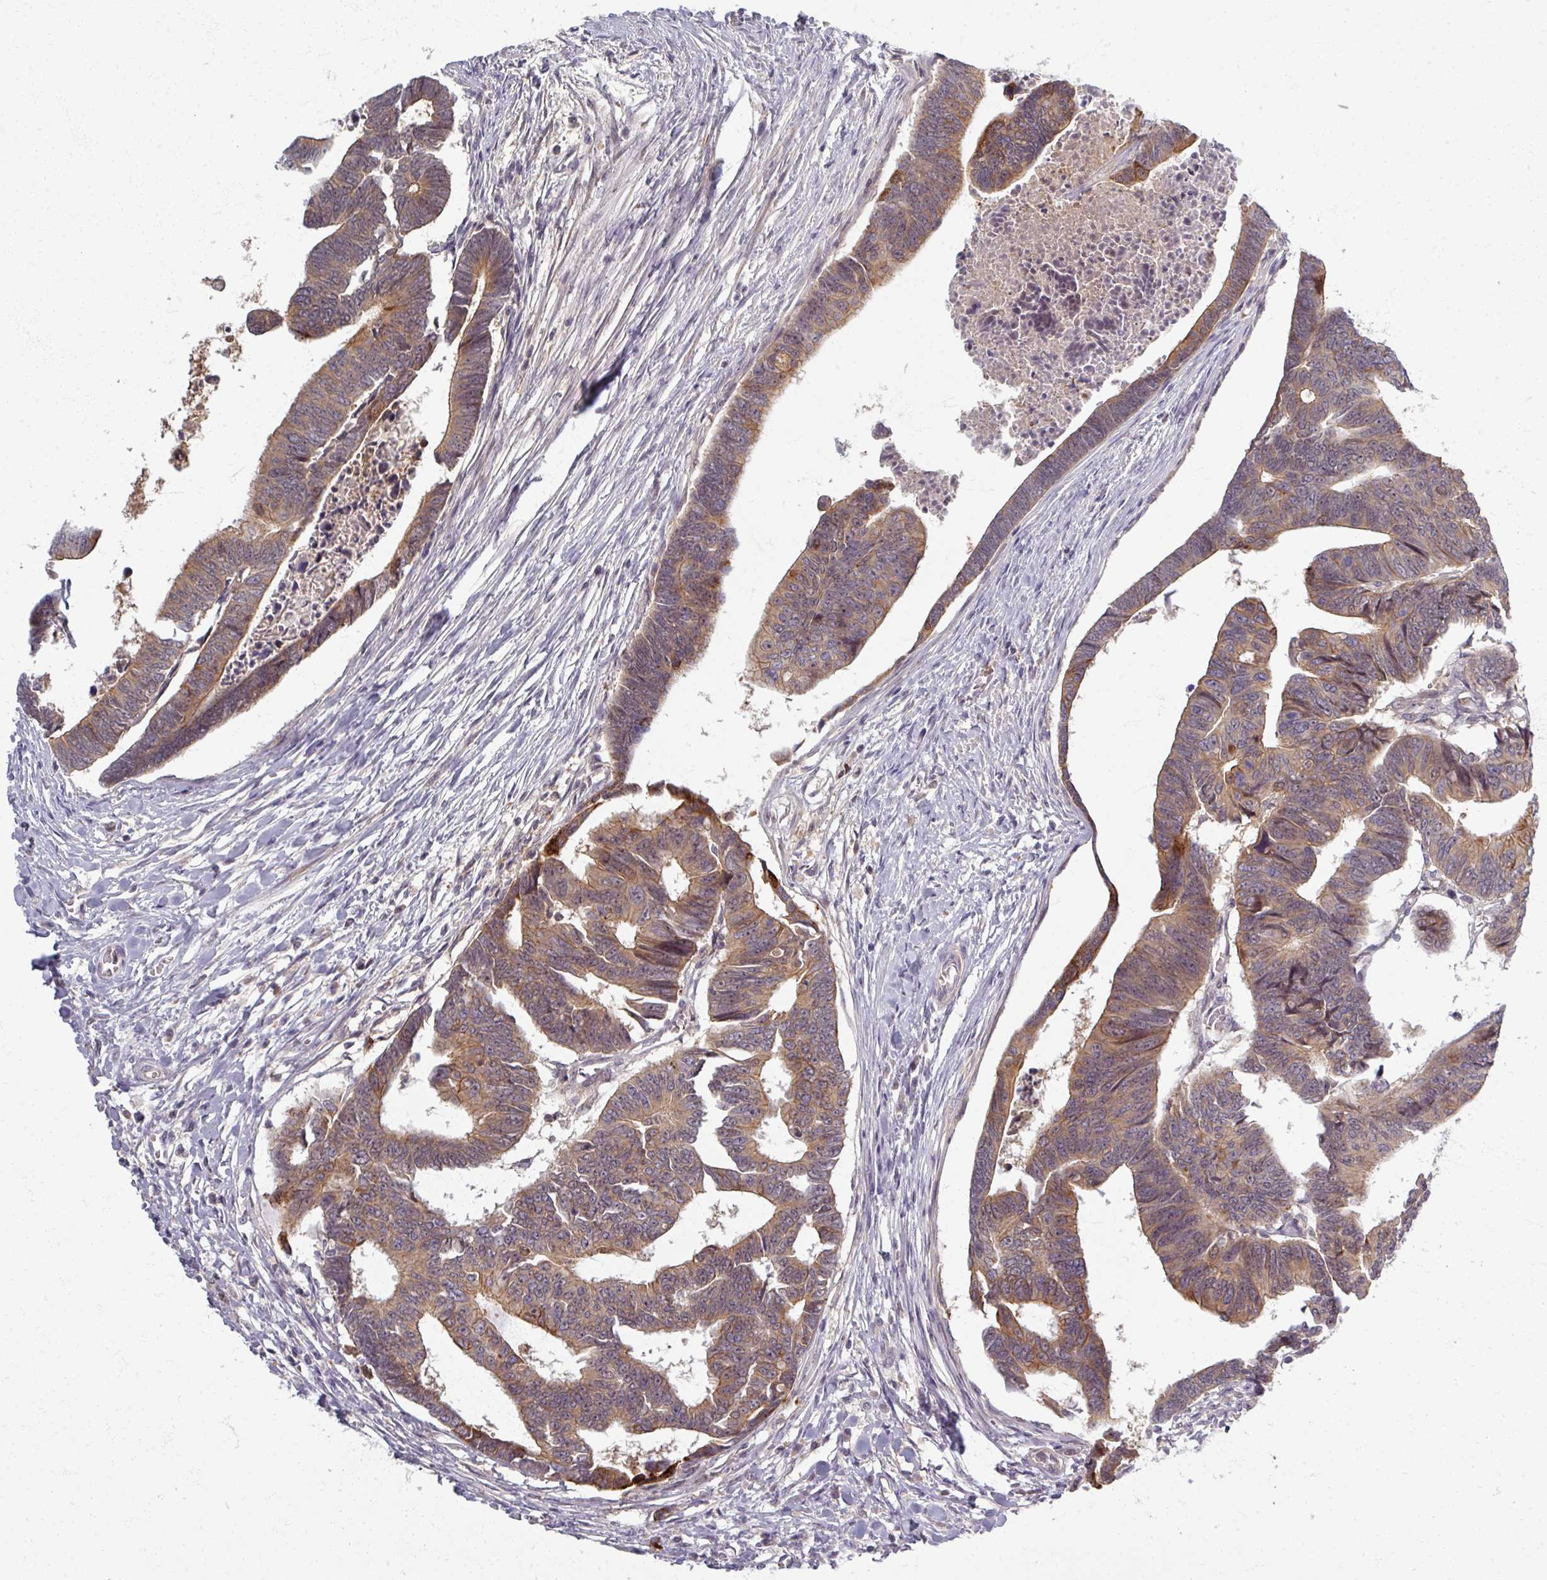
{"staining": {"intensity": "moderate", "quantity": ">75%", "location": "cytoplasmic/membranous"}, "tissue": "colorectal cancer", "cell_type": "Tumor cells", "image_type": "cancer", "snomed": [{"axis": "morphology", "description": "Adenocarcinoma, NOS"}, {"axis": "topography", "description": "Rectum"}], "caption": "Colorectal cancer (adenocarcinoma) stained for a protein demonstrates moderate cytoplasmic/membranous positivity in tumor cells. (DAB IHC with brightfield microscopy, high magnification).", "gene": "TTLL7", "patient": {"sex": "female", "age": 65}}